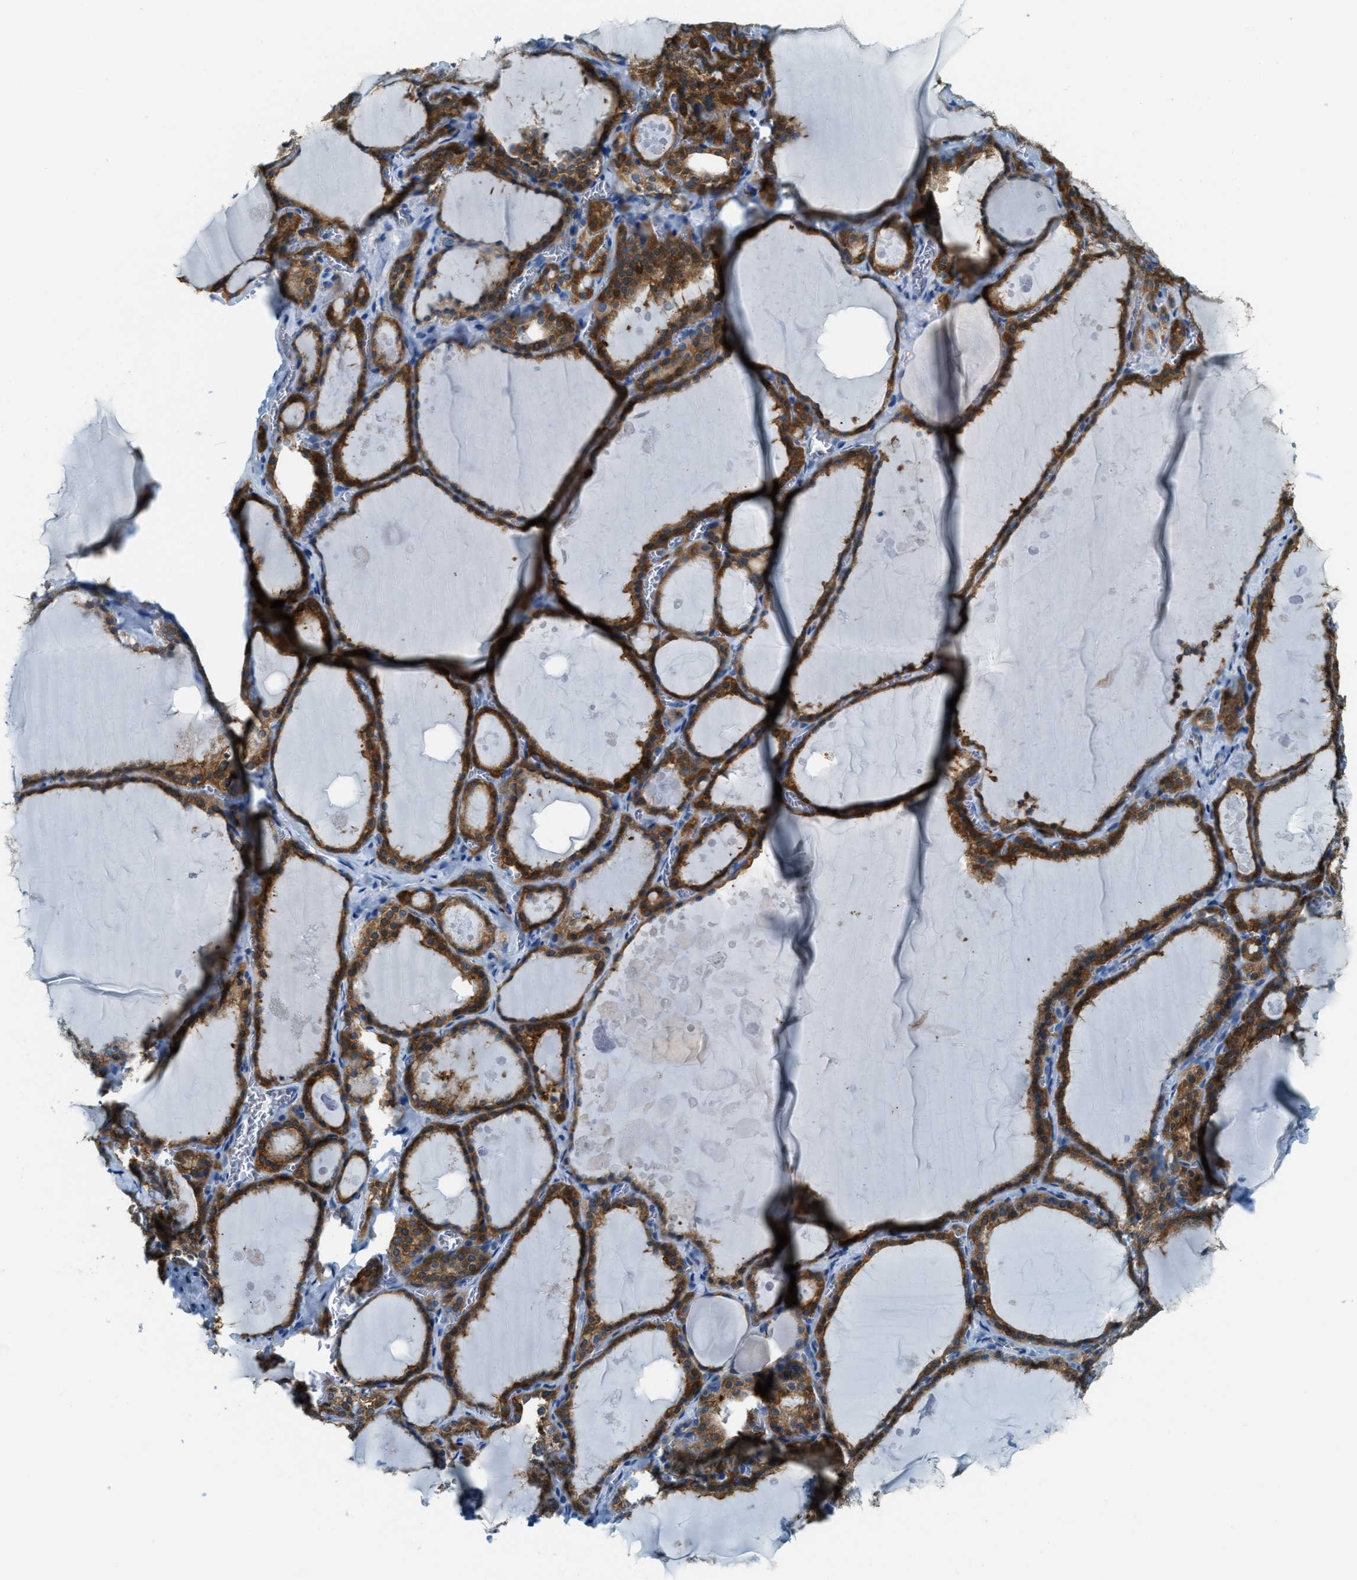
{"staining": {"intensity": "strong", "quantity": ">75%", "location": "cytoplasmic/membranous"}, "tissue": "thyroid gland", "cell_type": "Glandular cells", "image_type": "normal", "snomed": [{"axis": "morphology", "description": "Normal tissue, NOS"}, {"axis": "topography", "description": "Thyroid gland"}], "caption": "IHC (DAB (3,3'-diaminobenzidine)) staining of unremarkable human thyroid gland shows strong cytoplasmic/membranous protein staining in approximately >75% of glandular cells. The staining was performed using DAB (3,3'-diaminobenzidine), with brown indicating positive protein expression. Nuclei are stained blue with hematoxylin.", "gene": "MATCAP2", "patient": {"sex": "male", "age": 56}}